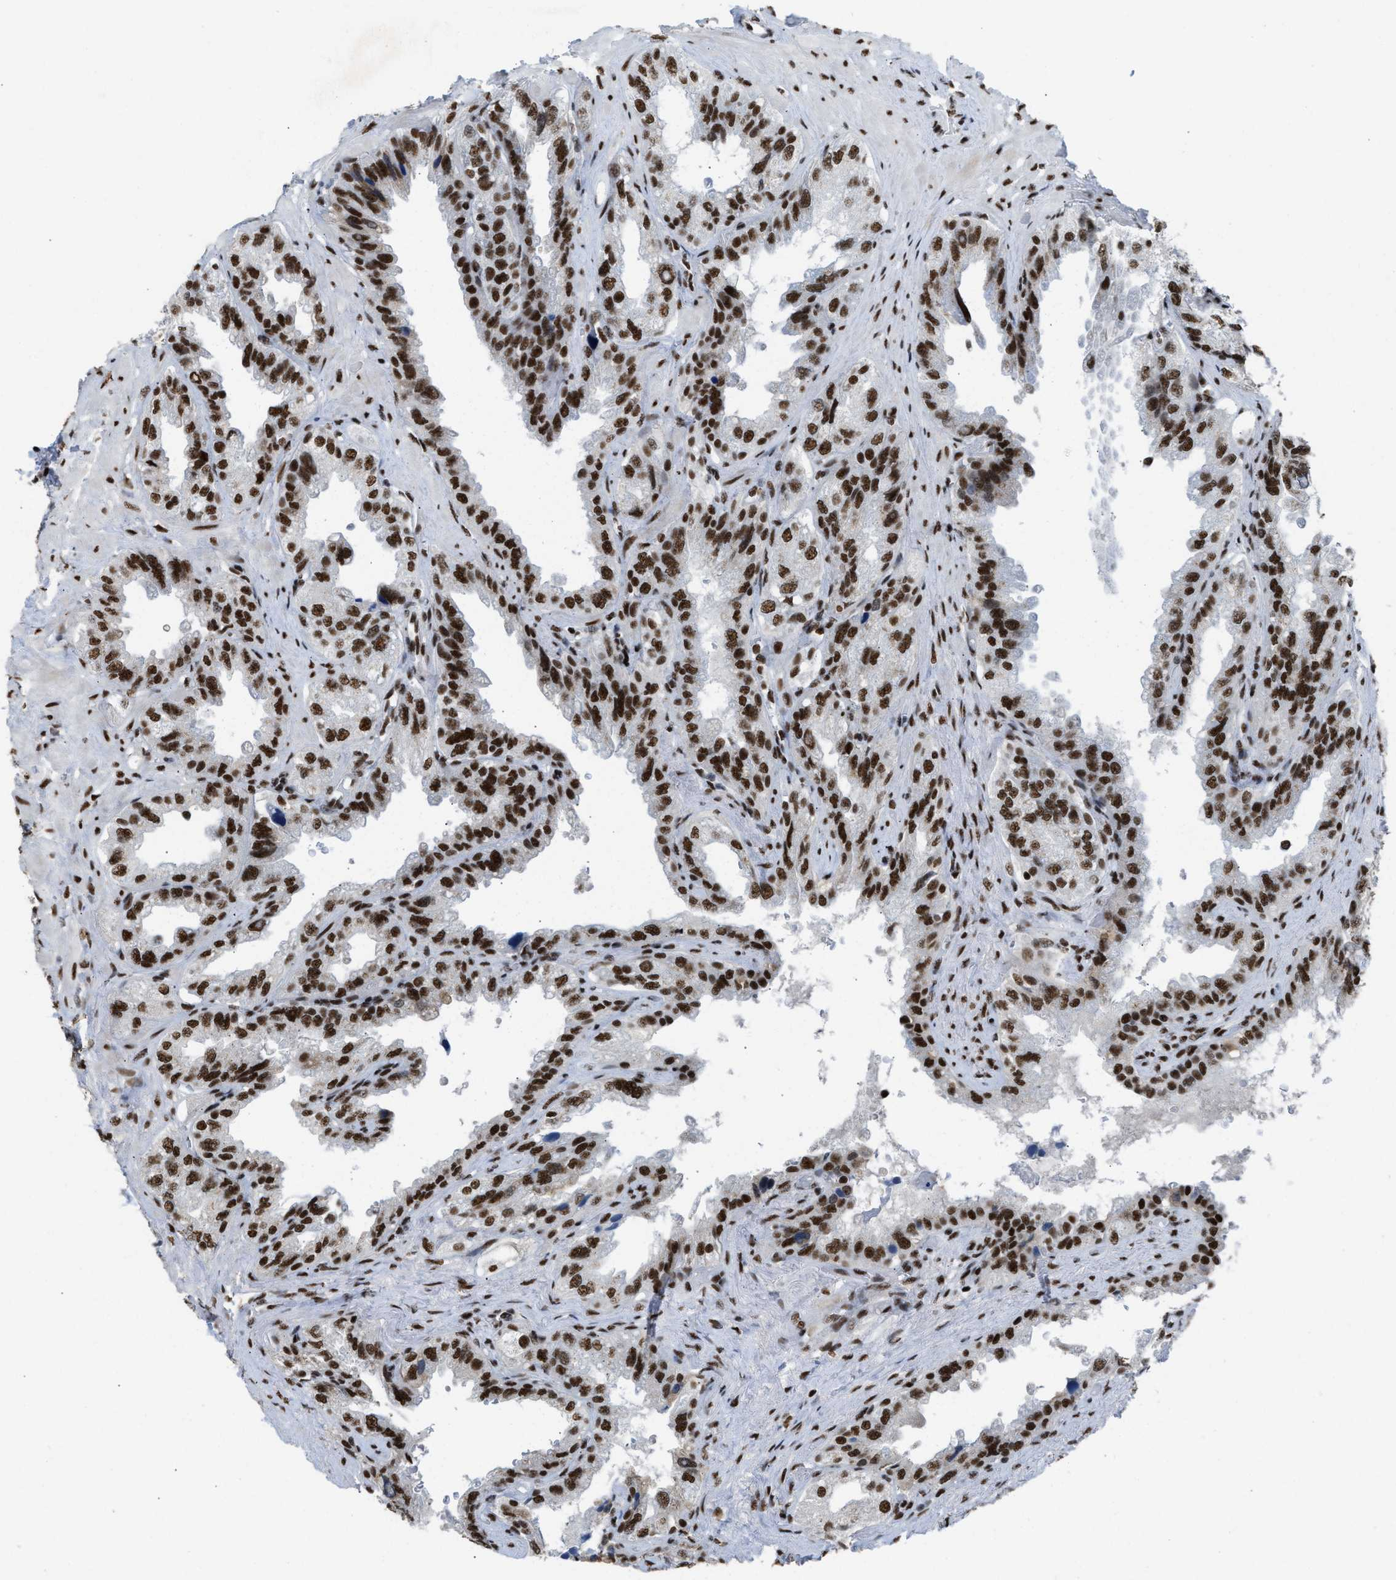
{"staining": {"intensity": "strong", "quantity": ">75%", "location": "nuclear"}, "tissue": "seminal vesicle", "cell_type": "Glandular cells", "image_type": "normal", "snomed": [{"axis": "morphology", "description": "Normal tissue, NOS"}, {"axis": "topography", "description": "Seminal veicle"}], "caption": "High-magnification brightfield microscopy of unremarkable seminal vesicle stained with DAB (3,3'-diaminobenzidine) (brown) and counterstained with hematoxylin (blue). glandular cells exhibit strong nuclear positivity is appreciated in approximately>75% of cells. (DAB = brown stain, brightfield microscopy at high magnification).", "gene": "SCAF4", "patient": {"sex": "male", "age": 68}}